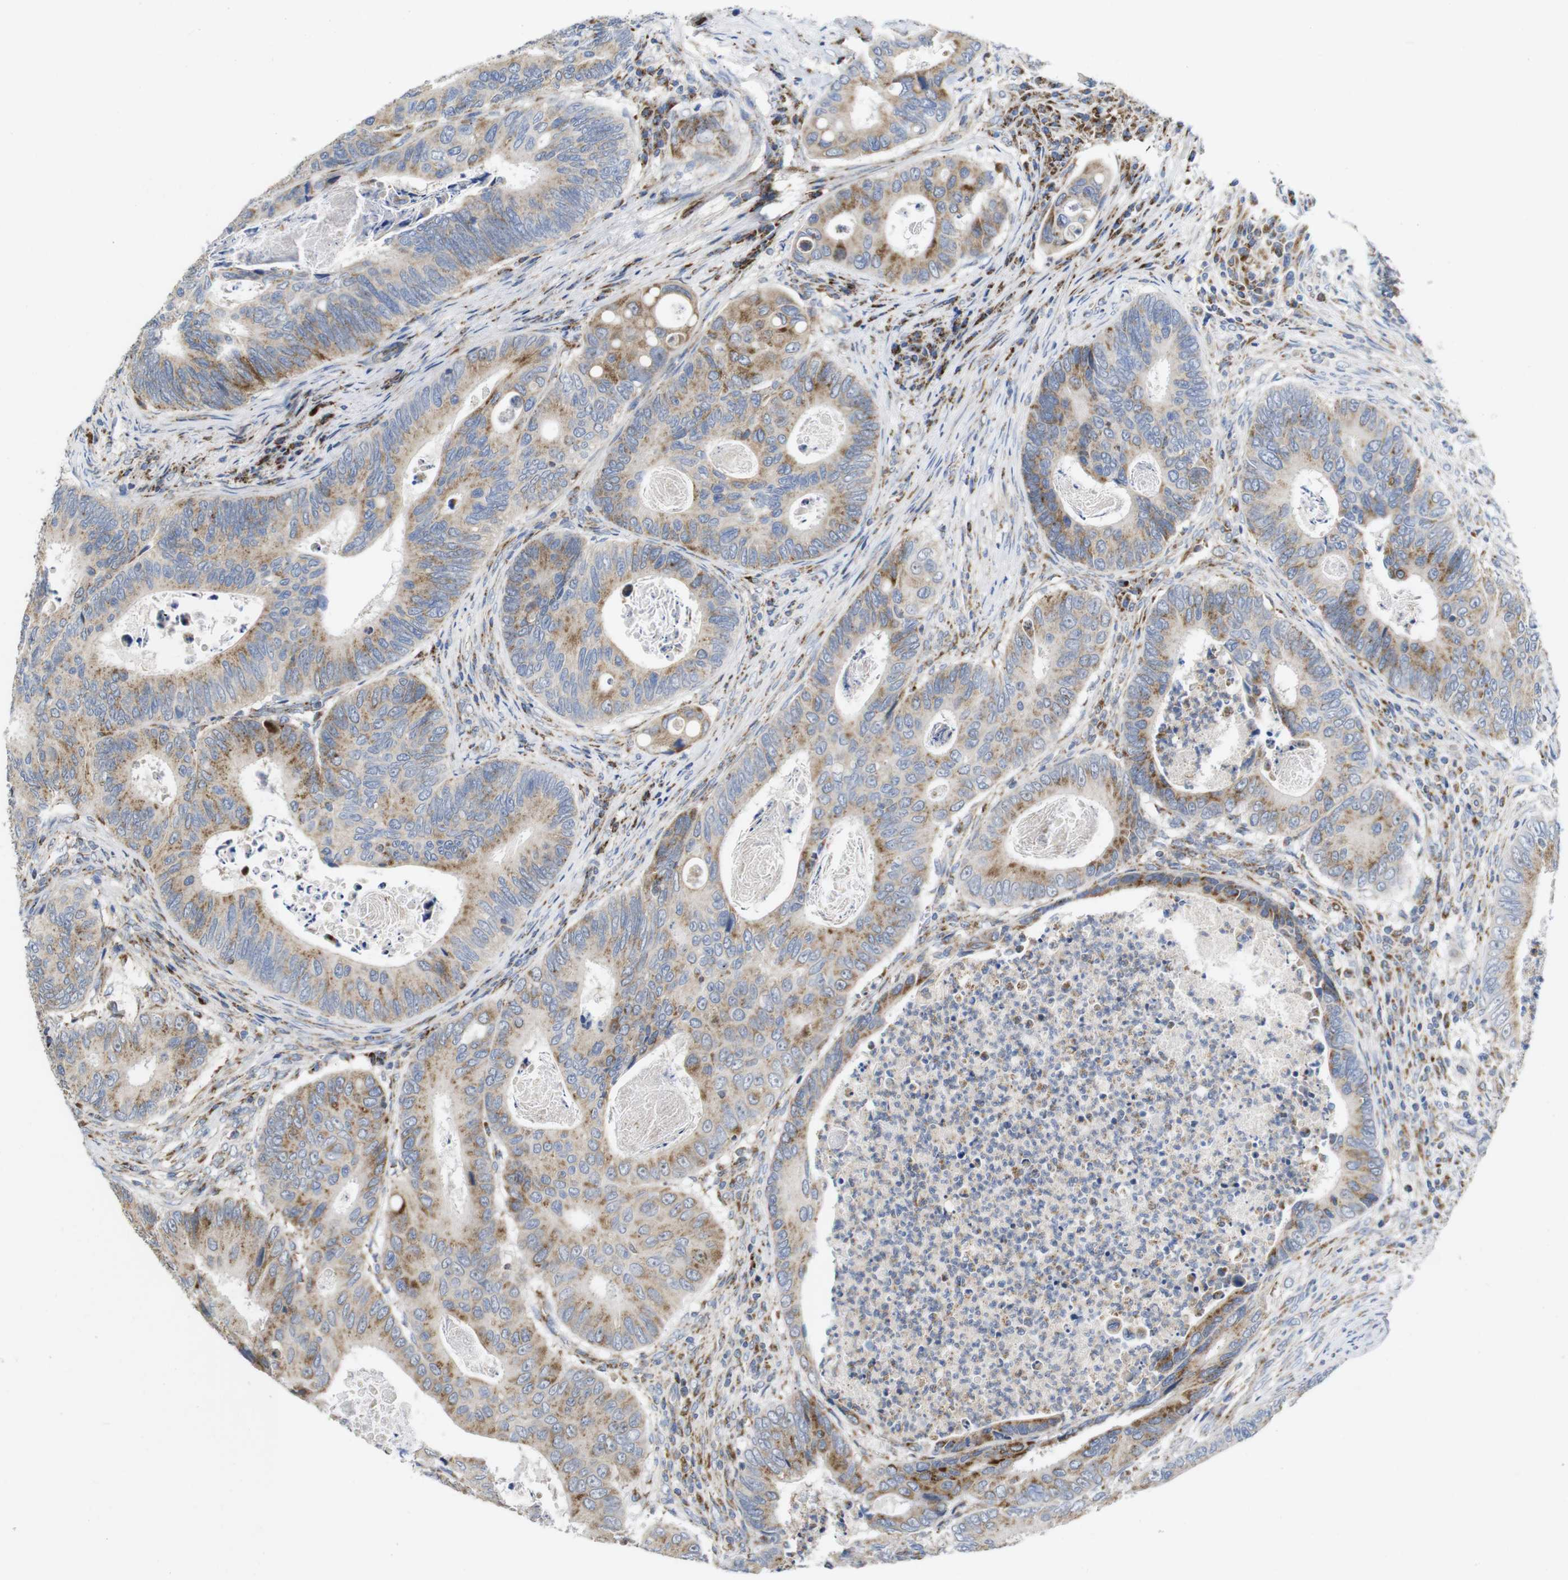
{"staining": {"intensity": "moderate", "quantity": ">75%", "location": "cytoplasmic/membranous"}, "tissue": "colorectal cancer", "cell_type": "Tumor cells", "image_type": "cancer", "snomed": [{"axis": "morphology", "description": "Inflammation, NOS"}, {"axis": "morphology", "description": "Adenocarcinoma, NOS"}, {"axis": "topography", "description": "Colon"}], "caption": "Human colorectal cancer stained for a protein (brown) shows moderate cytoplasmic/membranous positive positivity in approximately >75% of tumor cells.", "gene": "TMEM192", "patient": {"sex": "male", "age": 72}}